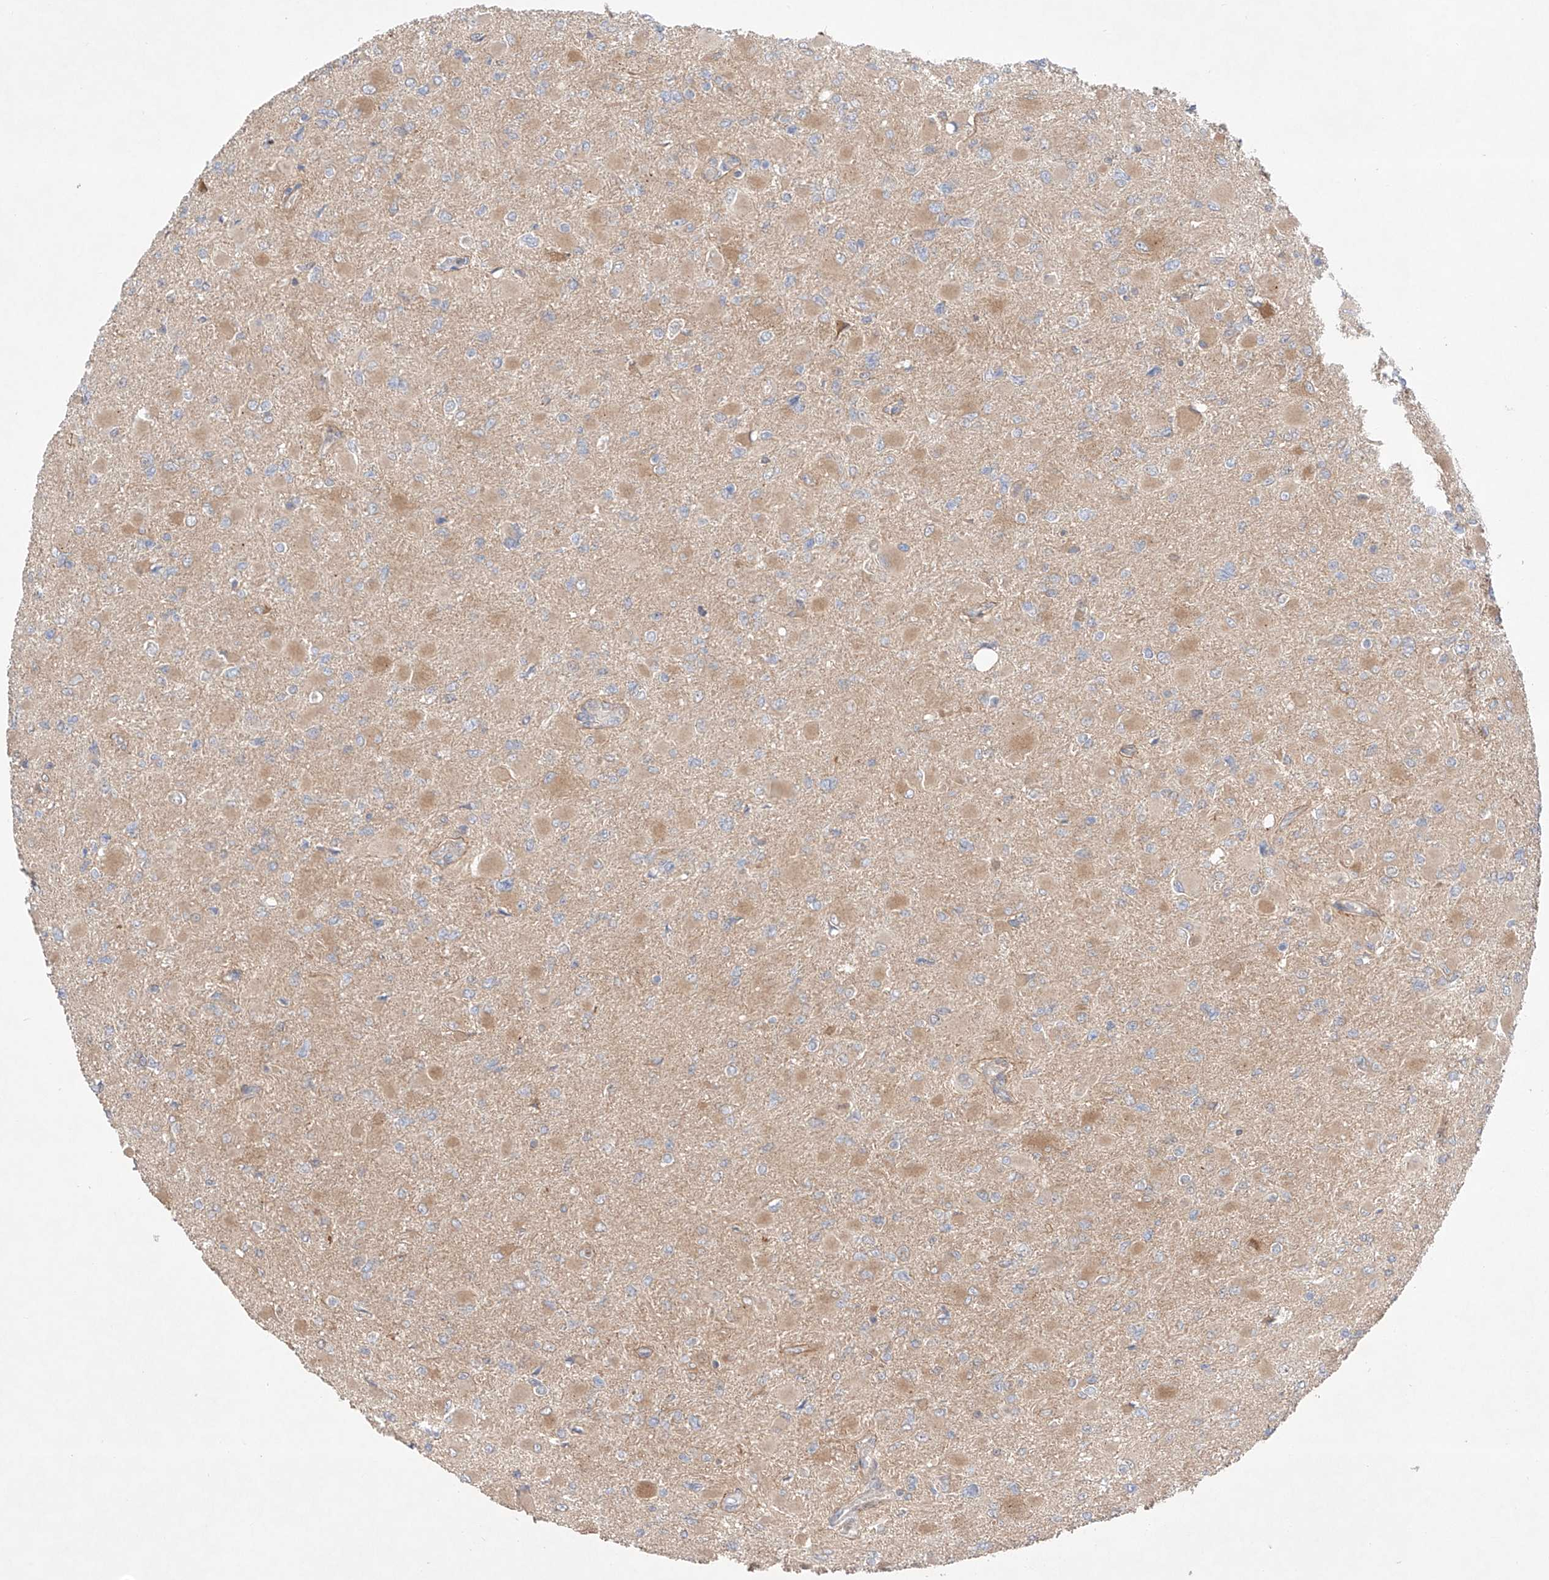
{"staining": {"intensity": "weak", "quantity": "25%-75%", "location": "cytoplasmic/membranous"}, "tissue": "glioma", "cell_type": "Tumor cells", "image_type": "cancer", "snomed": [{"axis": "morphology", "description": "Glioma, malignant, High grade"}, {"axis": "topography", "description": "Cerebral cortex"}], "caption": "About 25%-75% of tumor cells in glioma display weak cytoplasmic/membranous protein positivity as visualized by brown immunohistochemical staining.", "gene": "TSR2", "patient": {"sex": "female", "age": 36}}